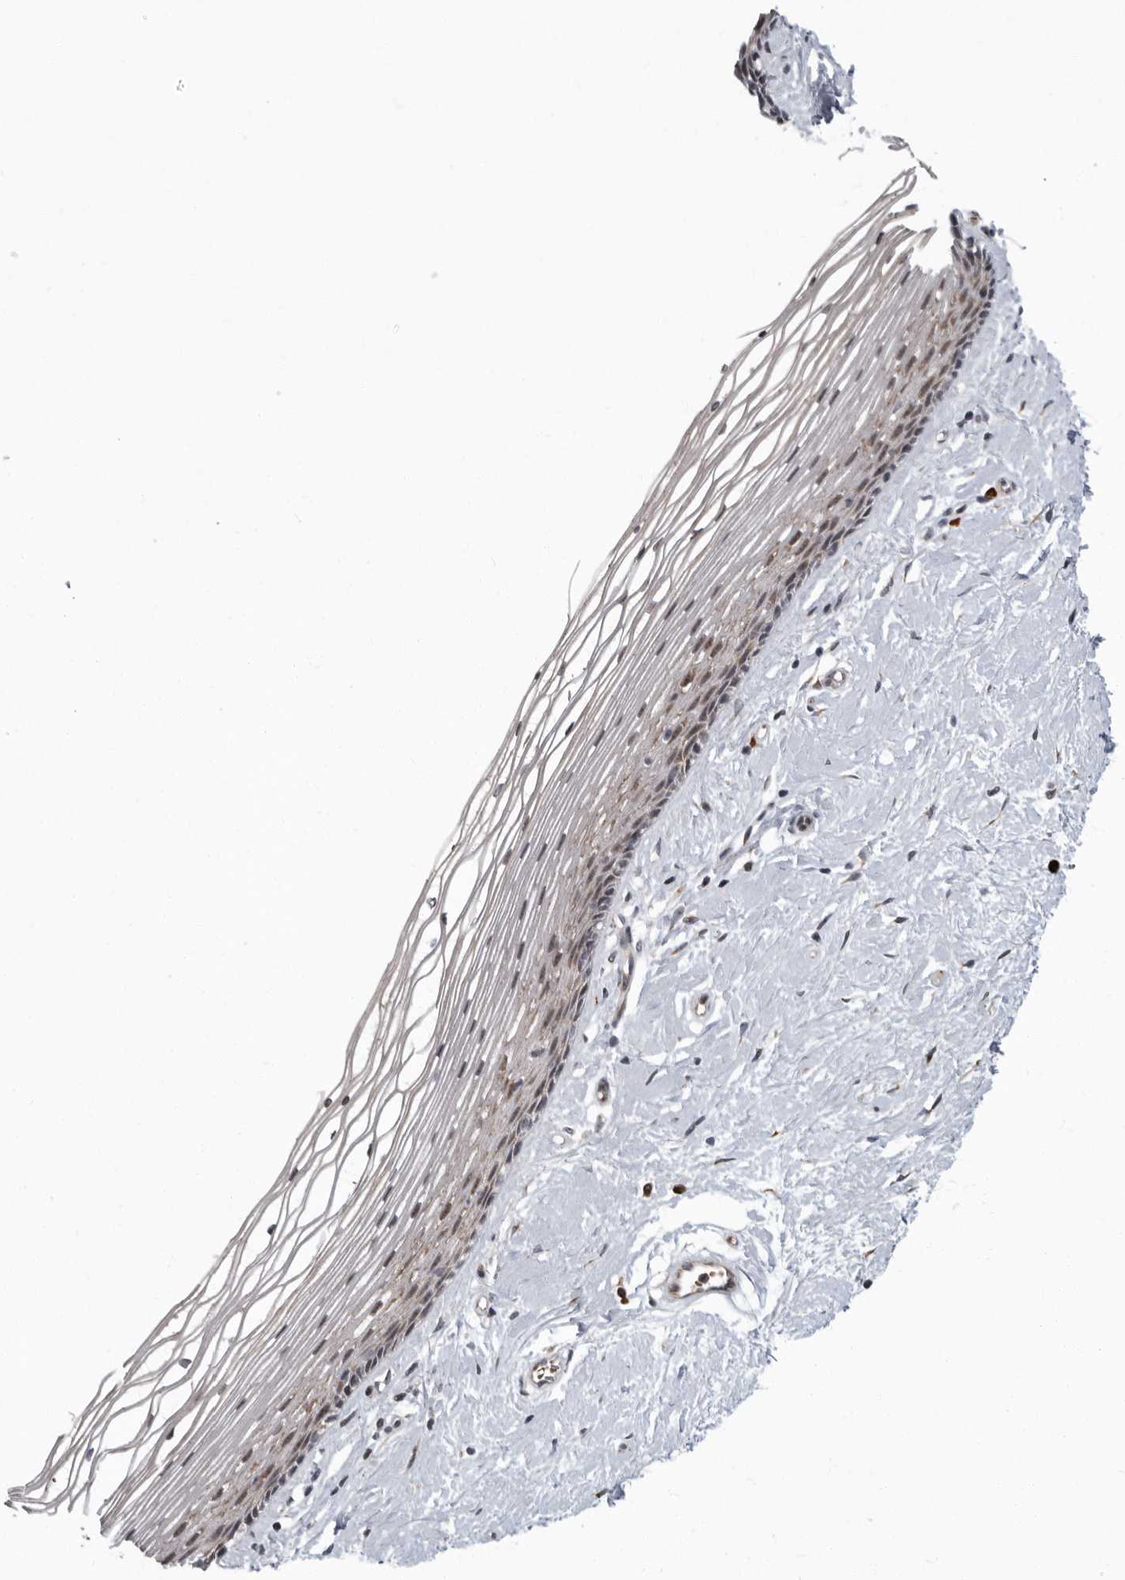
{"staining": {"intensity": "weak", "quantity": ">75%", "location": "cytoplasmic/membranous,nuclear"}, "tissue": "vagina", "cell_type": "Squamous epithelial cells", "image_type": "normal", "snomed": [{"axis": "morphology", "description": "Normal tissue, NOS"}, {"axis": "topography", "description": "Vagina"}], "caption": "Immunohistochemical staining of unremarkable human vagina demonstrates >75% levels of weak cytoplasmic/membranous,nuclear protein staining in approximately >75% of squamous epithelial cells. The protein of interest is shown in brown color, while the nuclei are stained blue.", "gene": "PDCD11", "patient": {"sex": "female", "age": 46}}